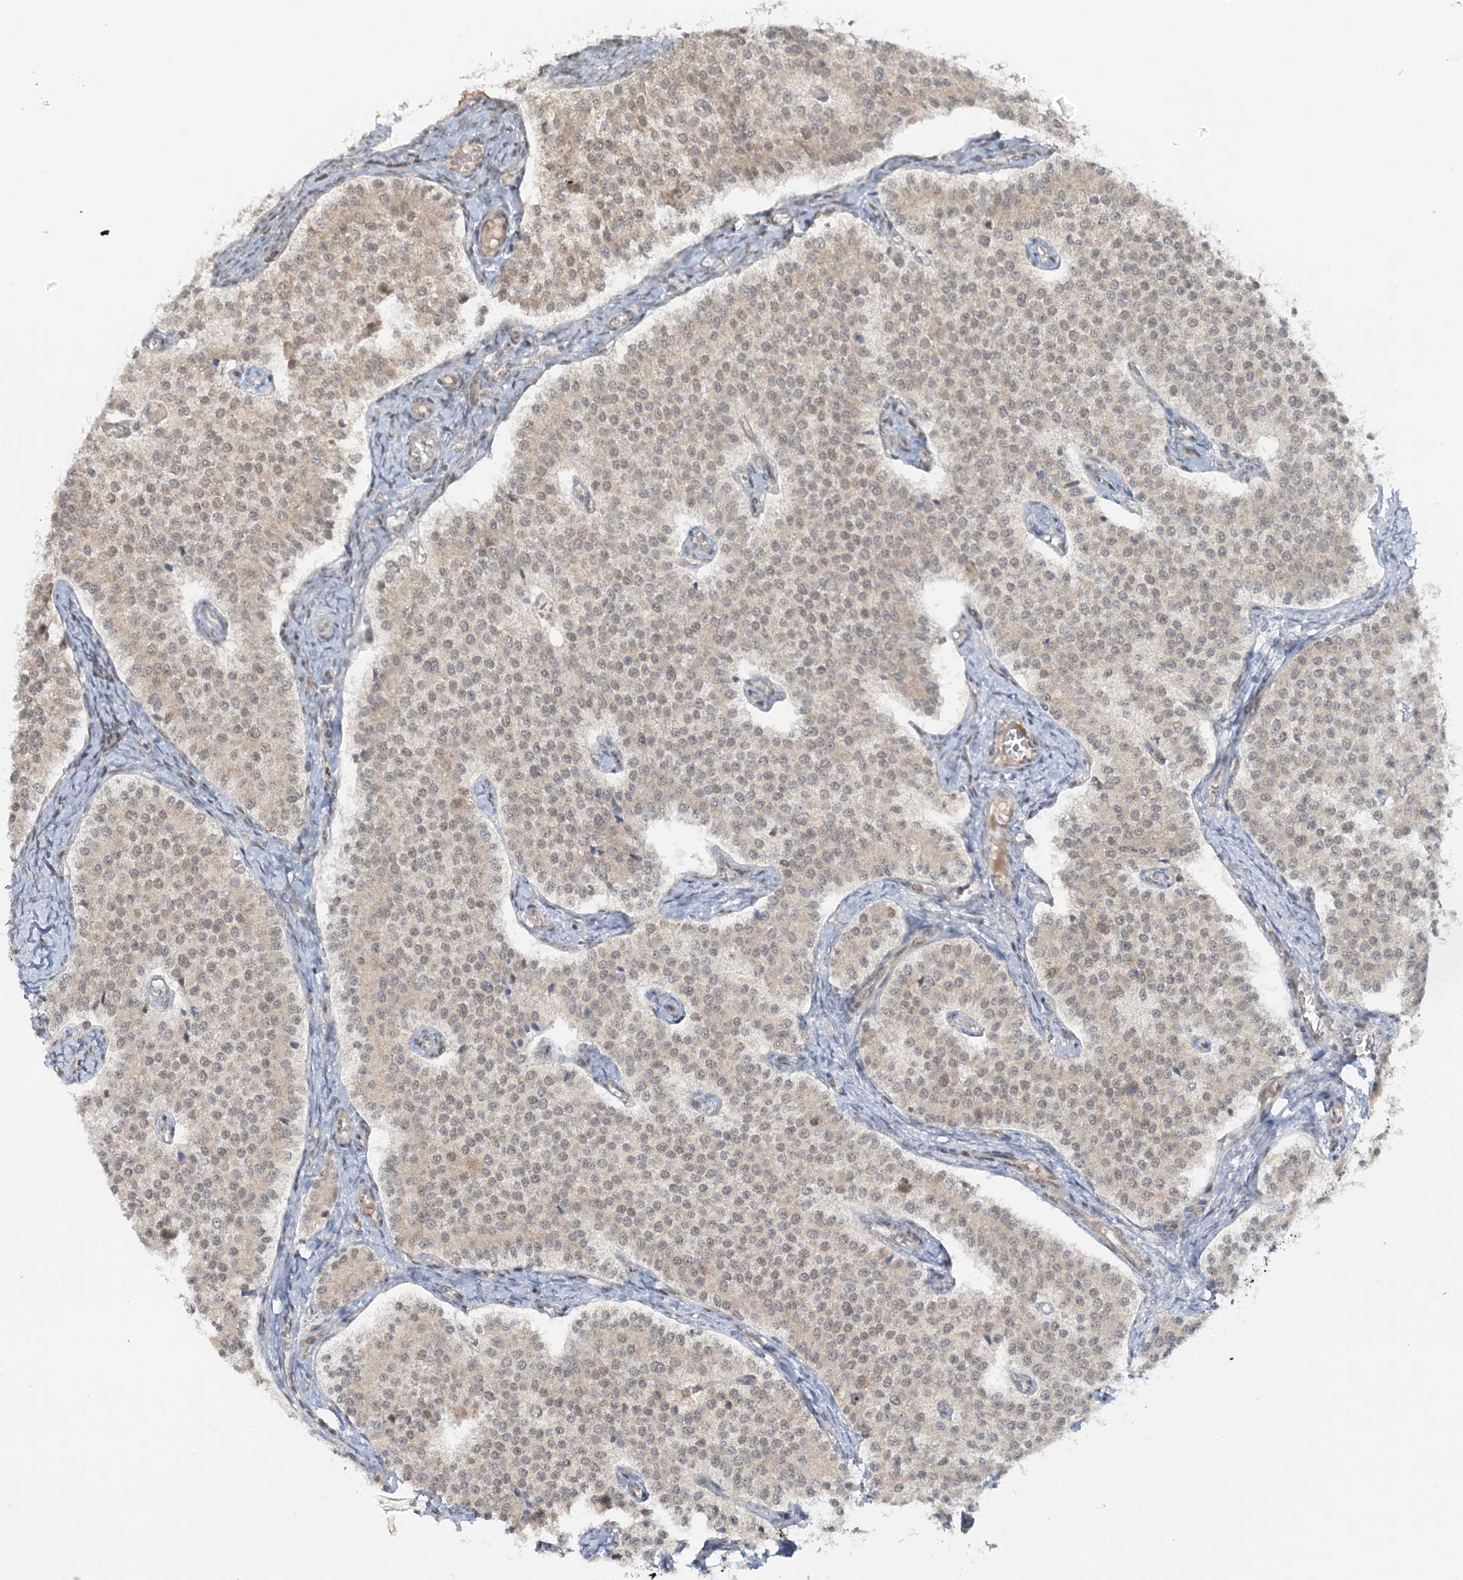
{"staining": {"intensity": "weak", "quantity": ">75%", "location": "cytoplasmic/membranous,nuclear"}, "tissue": "carcinoid", "cell_type": "Tumor cells", "image_type": "cancer", "snomed": [{"axis": "morphology", "description": "Carcinoid, malignant, NOS"}, {"axis": "topography", "description": "Colon"}], "caption": "Immunohistochemical staining of human carcinoid (malignant) demonstrates weak cytoplasmic/membranous and nuclear protein staining in approximately >75% of tumor cells. The staining is performed using DAB brown chromogen to label protein expression. The nuclei are counter-stained blue using hematoxylin.", "gene": "ZFAND6", "patient": {"sex": "female", "age": 52}}